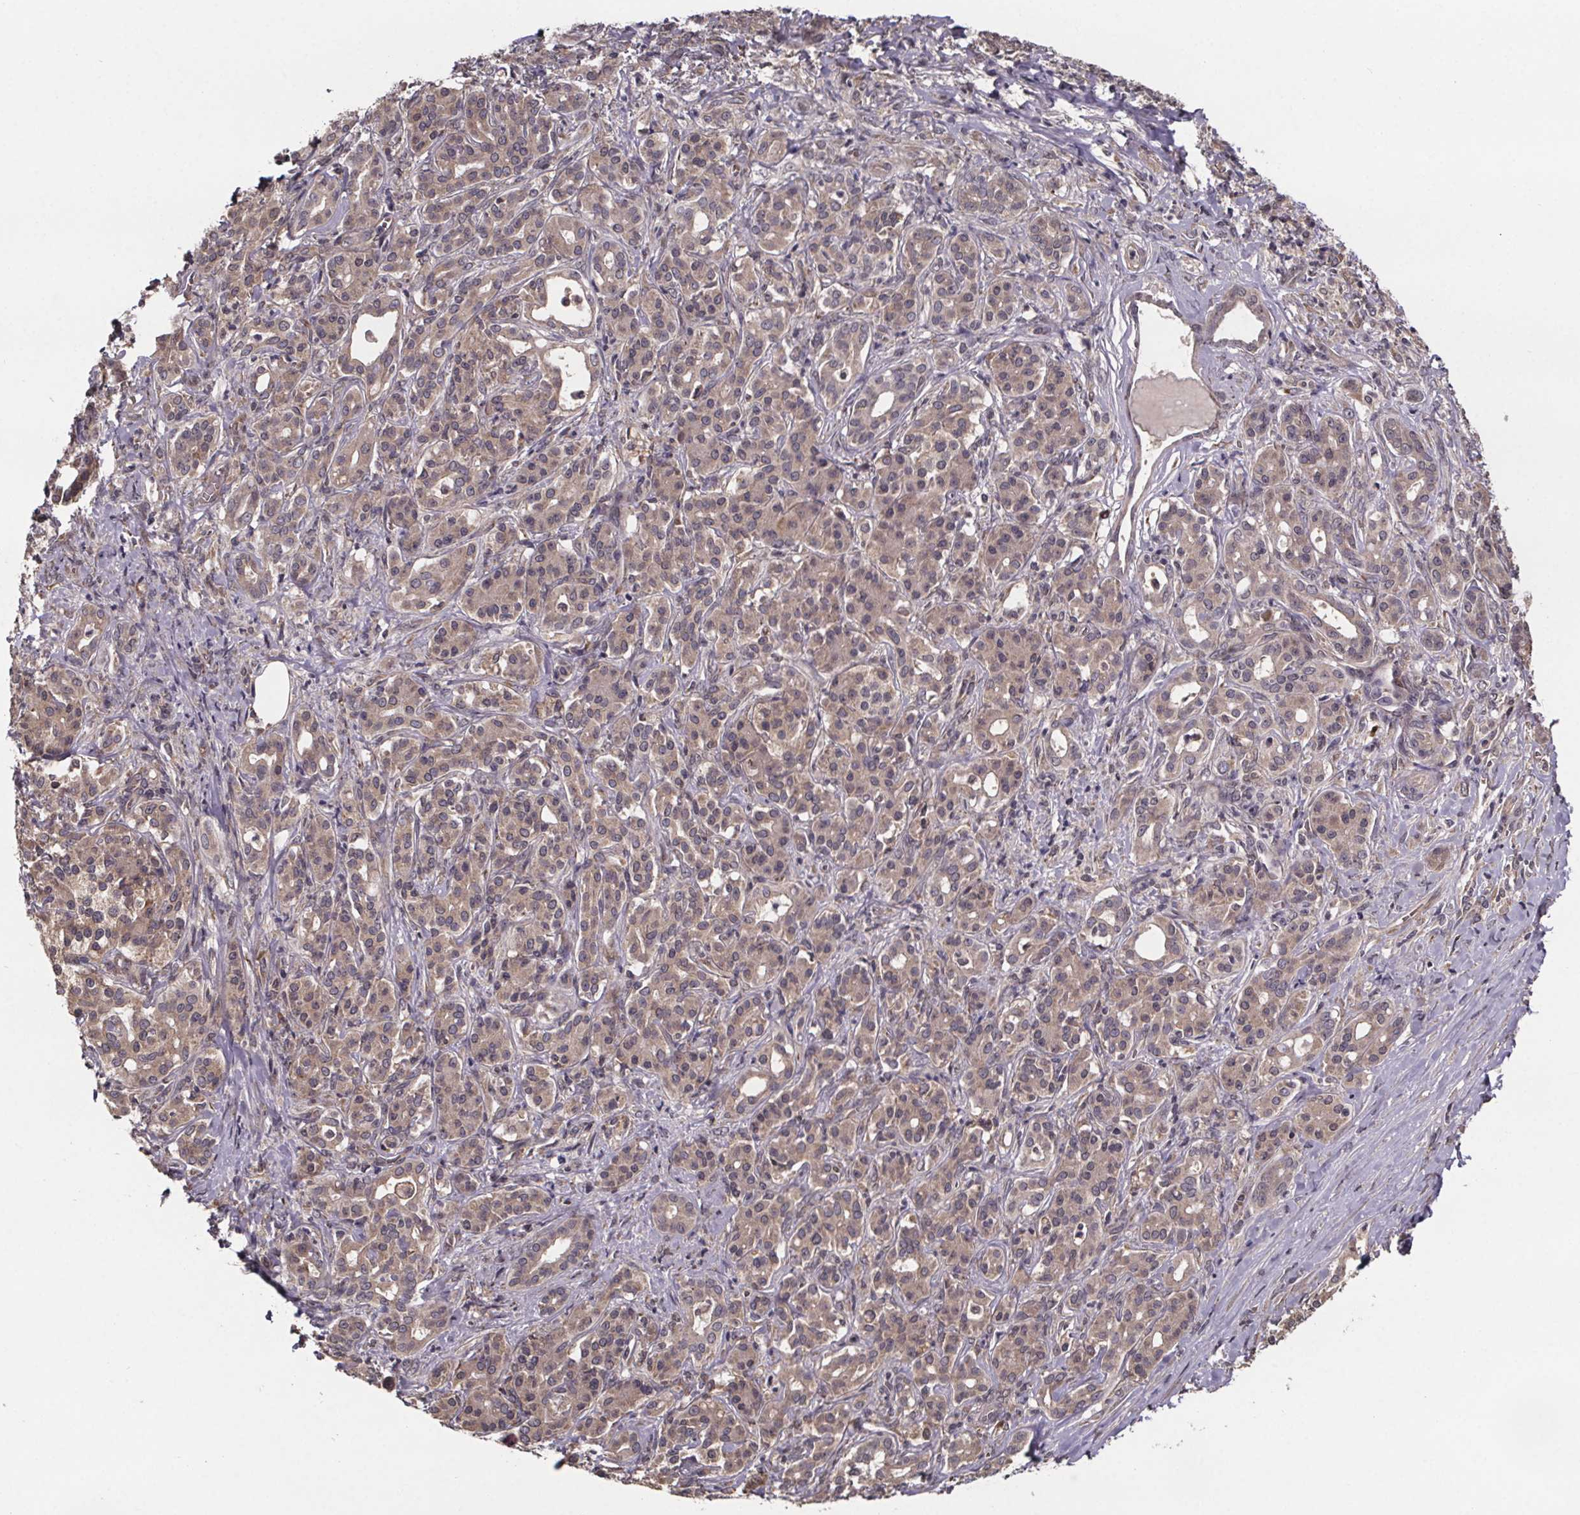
{"staining": {"intensity": "weak", "quantity": ">75%", "location": "cytoplasmic/membranous"}, "tissue": "pancreatic cancer", "cell_type": "Tumor cells", "image_type": "cancer", "snomed": [{"axis": "morphology", "description": "Normal tissue, NOS"}, {"axis": "morphology", "description": "Inflammation, NOS"}, {"axis": "morphology", "description": "Adenocarcinoma, NOS"}, {"axis": "topography", "description": "Pancreas"}], "caption": "Pancreatic cancer stained with a brown dye displays weak cytoplasmic/membranous positive positivity in approximately >75% of tumor cells.", "gene": "SAT1", "patient": {"sex": "male", "age": 57}}